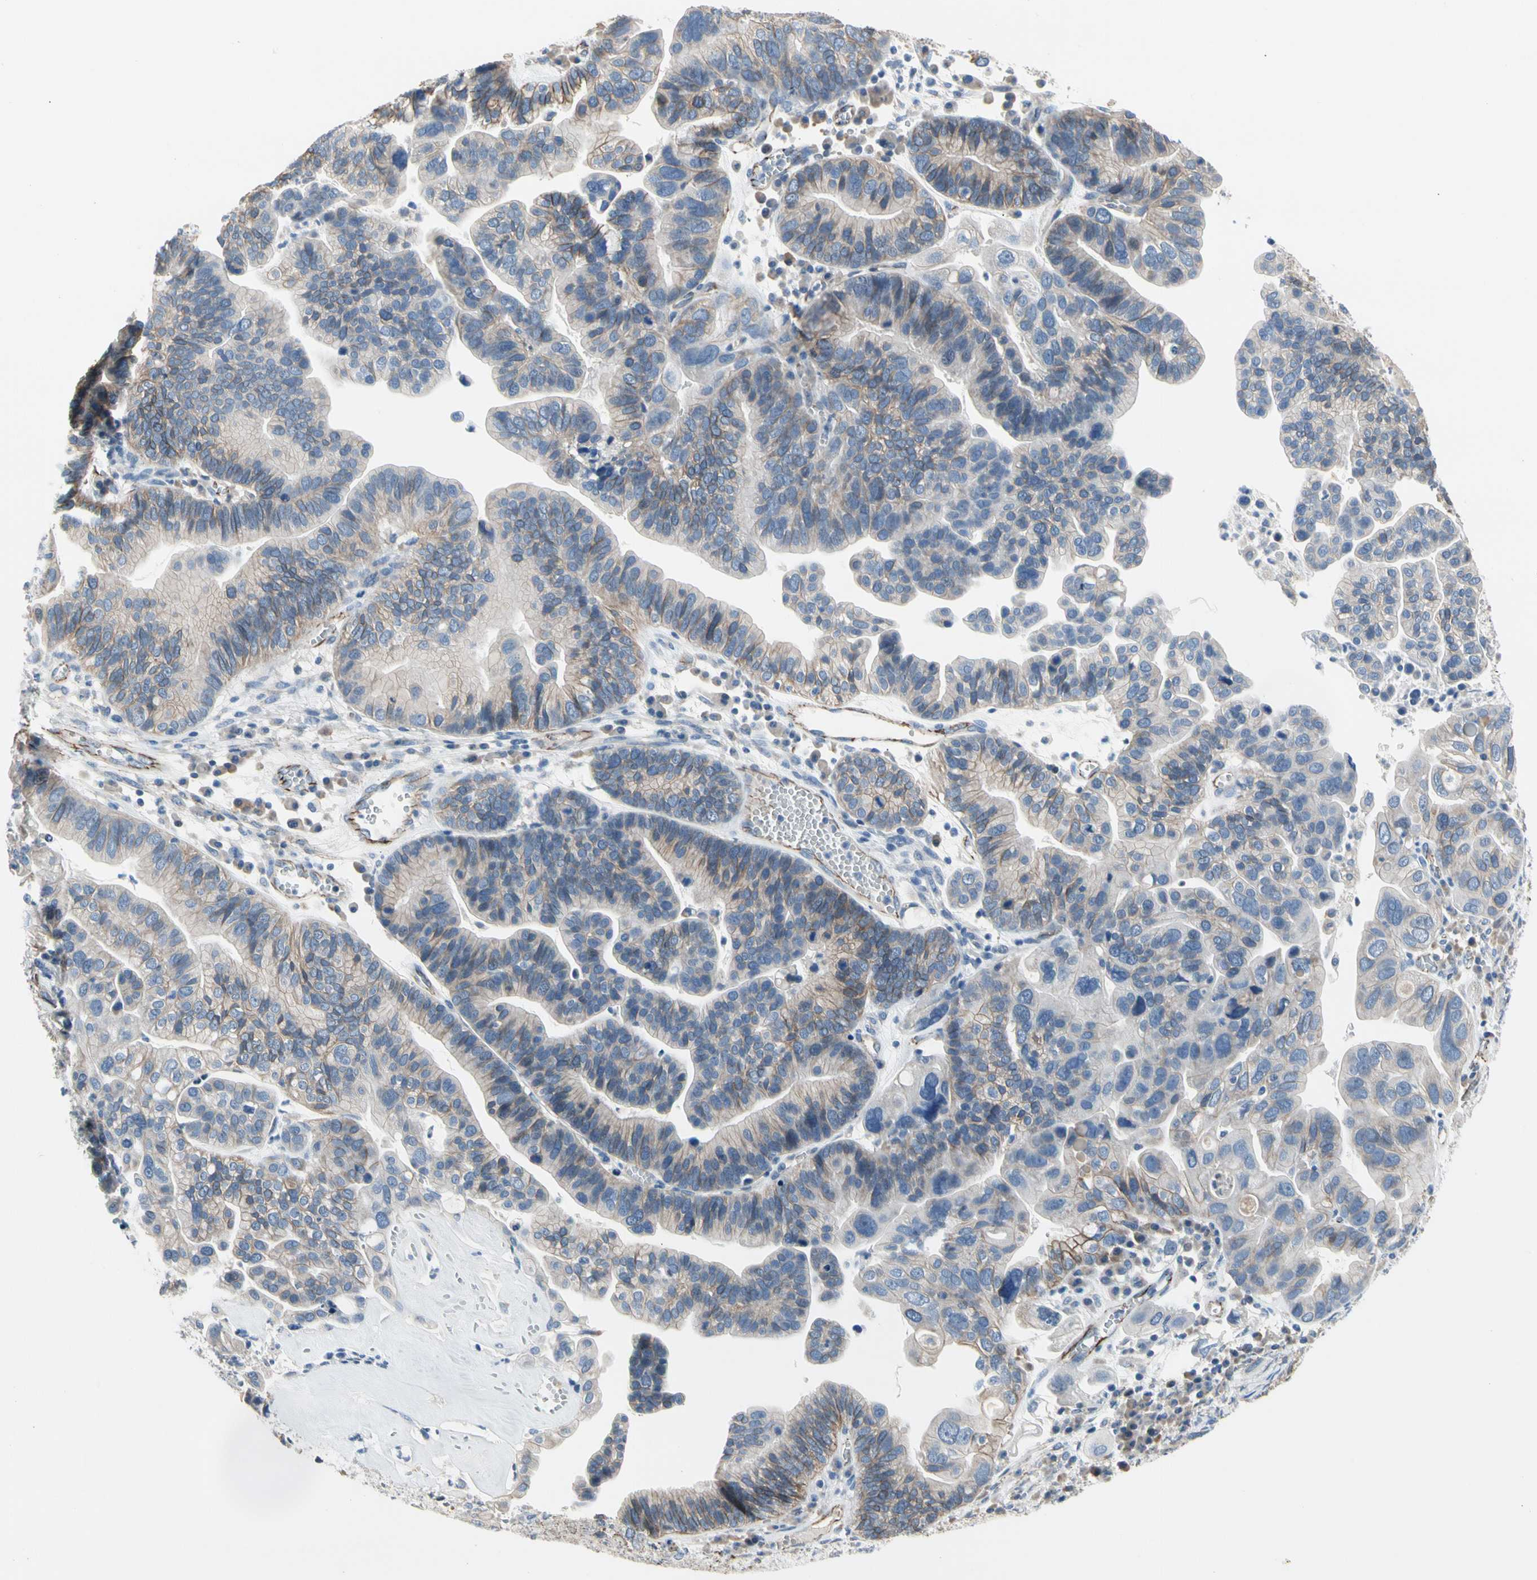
{"staining": {"intensity": "negative", "quantity": "none", "location": "none"}, "tissue": "ovarian cancer", "cell_type": "Tumor cells", "image_type": "cancer", "snomed": [{"axis": "morphology", "description": "Cystadenocarcinoma, serous, NOS"}, {"axis": "topography", "description": "Ovary"}], "caption": "Micrograph shows no protein staining in tumor cells of ovarian cancer (serous cystadenocarcinoma) tissue.", "gene": "LGR6", "patient": {"sex": "female", "age": 56}}